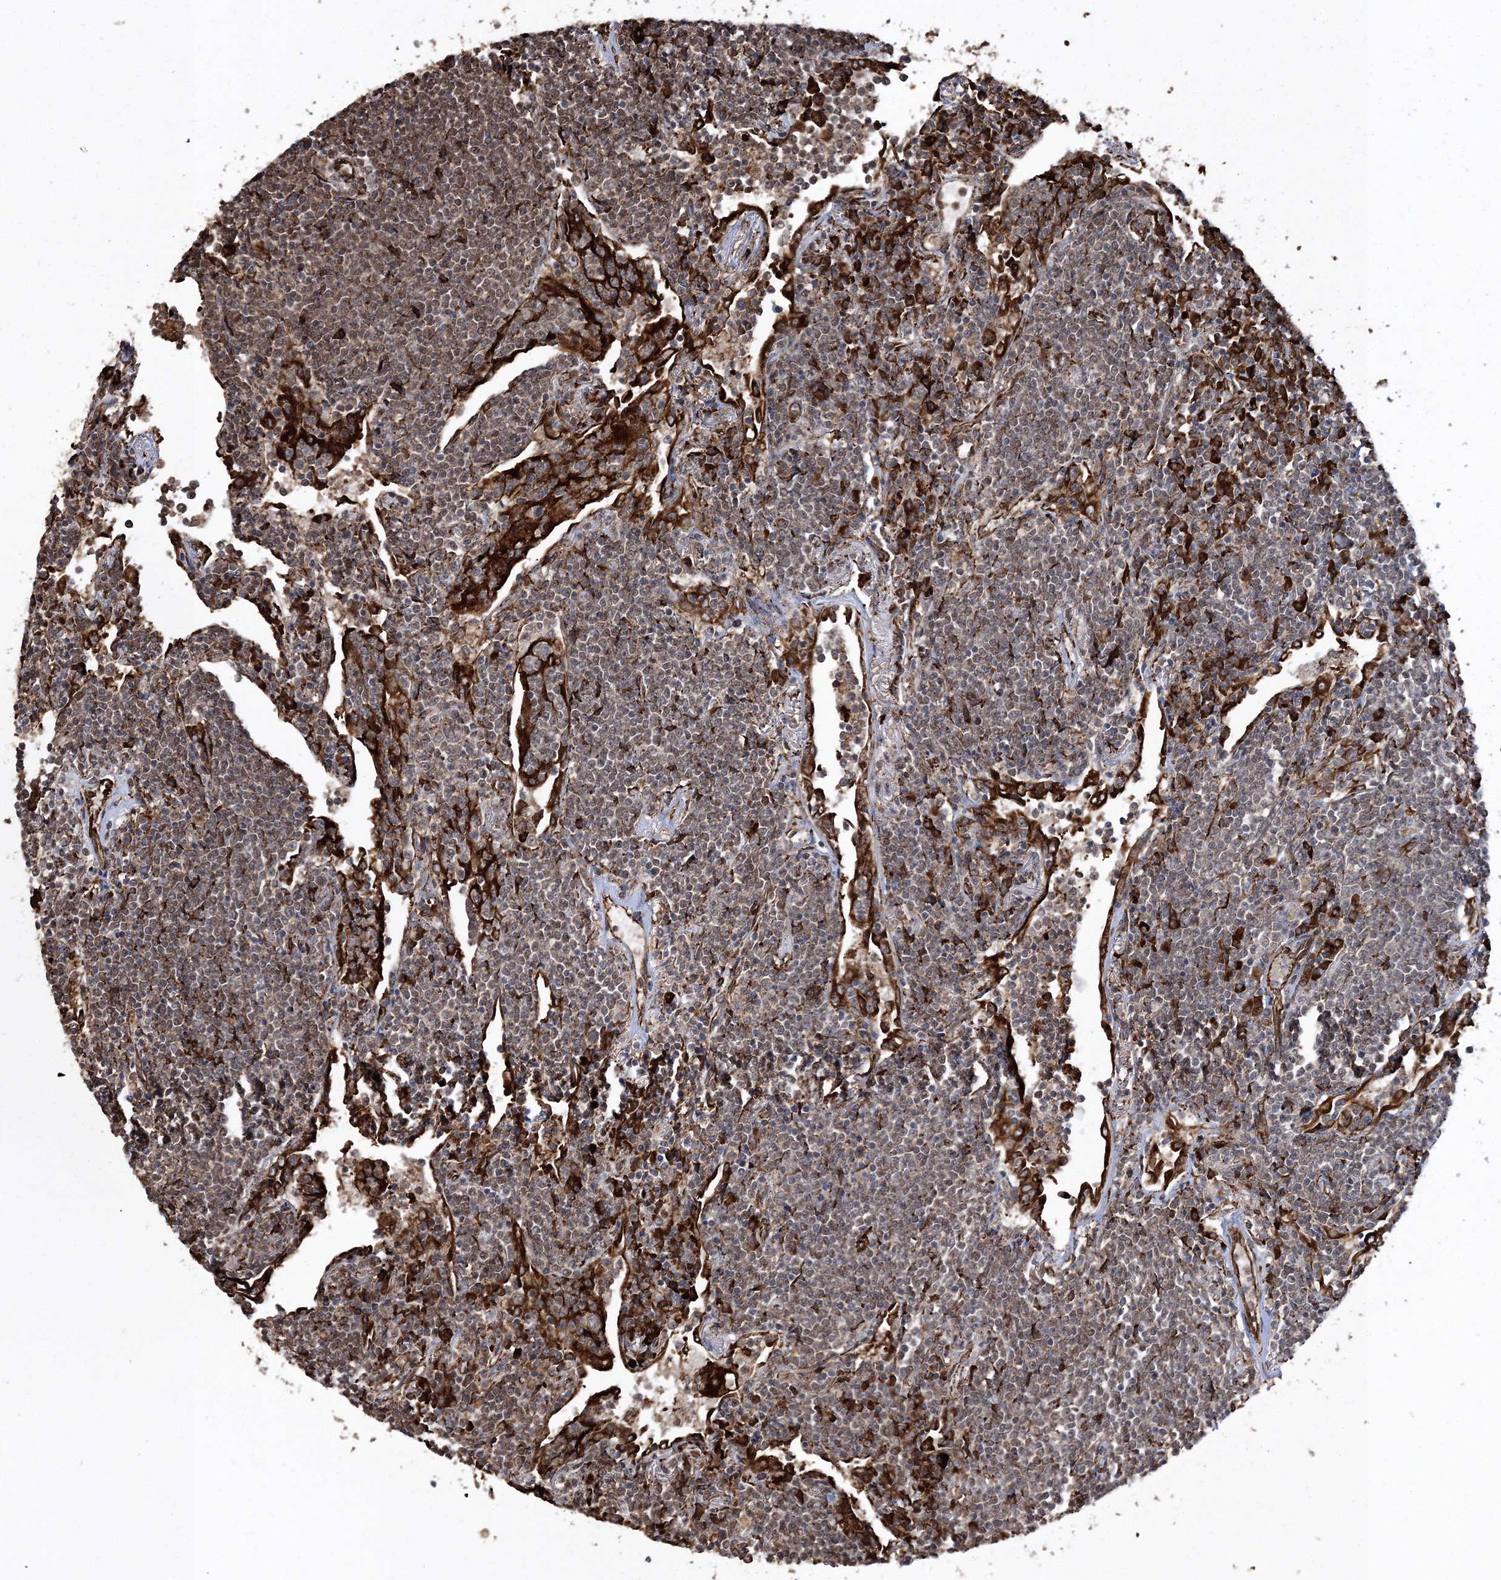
{"staining": {"intensity": "moderate", "quantity": "25%-75%", "location": "cytoplasmic/membranous"}, "tissue": "lymphoma", "cell_type": "Tumor cells", "image_type": "cancer", "snomed": [{"axis": "morphology", "description": "Malignant lymphoma, non-Hodgkin's type, Low grade"}, {"axis": "topography", "description": "Lung"}], "caption": "The micrograph displays immunohistochemical staining of lymphoma. There is moderate cytoplasmic/membranous expression is appreciated in about 25%-75% of tumor cells. (brown staining indicates protein expression, while blue staining denotes nuclei).", "gene": "SCRN3", "patient": {"sex": "female", "age": 71}}